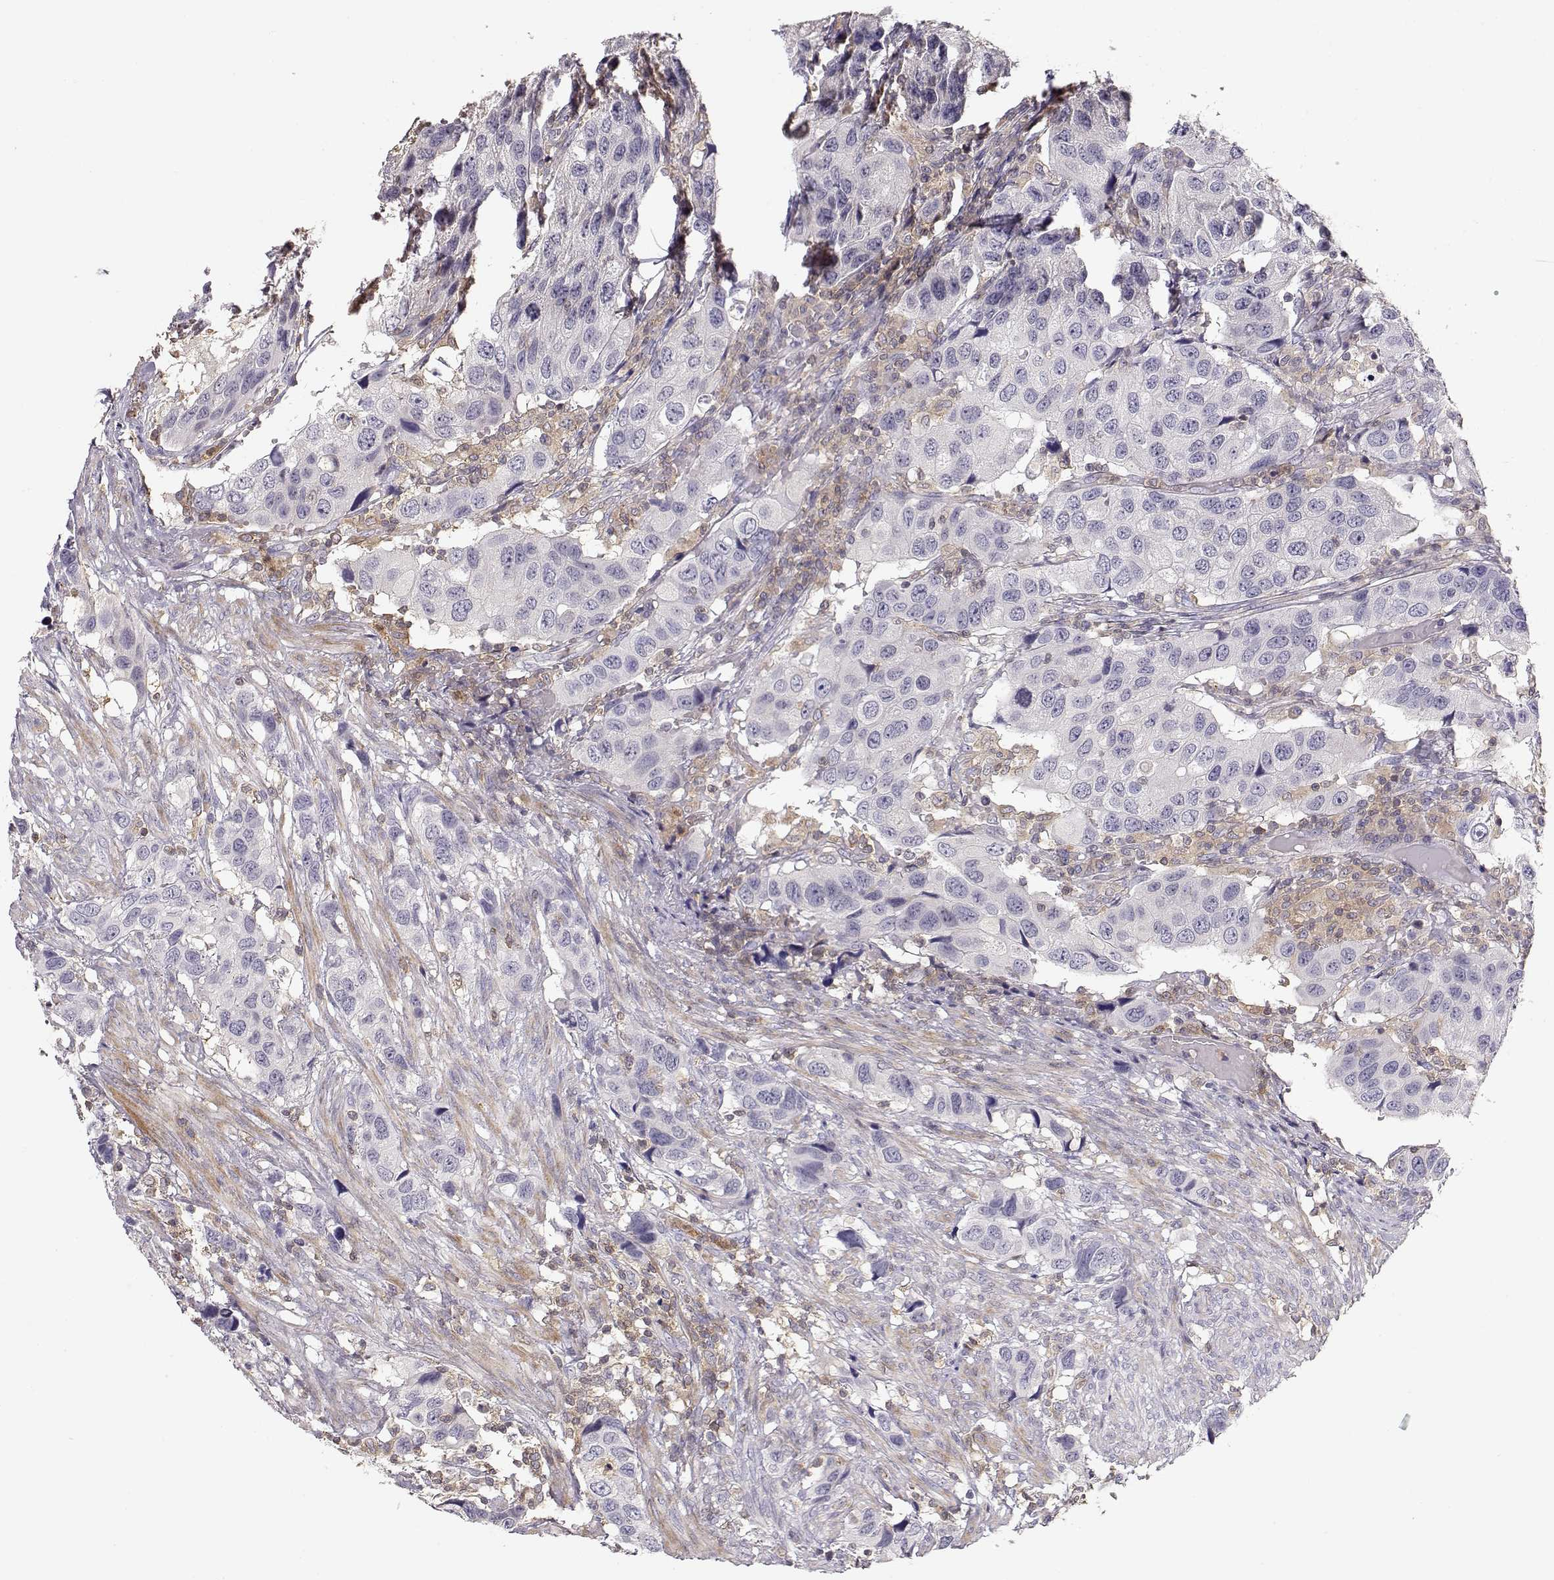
{"staining": {"intensity": "negative", "quantity": "none", "location": "none"}, "tissue": "urothelial cancer", "cell_type": "Tumor cells", "image_type": "cancer", "snomed": [{"axis": "morphology", "description": "Urothelial carcinoma, High grade"}, {"axis": "topography", "description": "Urinary bladder"}], "caption": "Tumor cells are negative for brown protein staining in urothelial cancer. (DAB (3,3'-diaminobenzidine) IHC, high magnification).", "gene": "VAV1", "patient": {"sex": "male", "age": 79}}